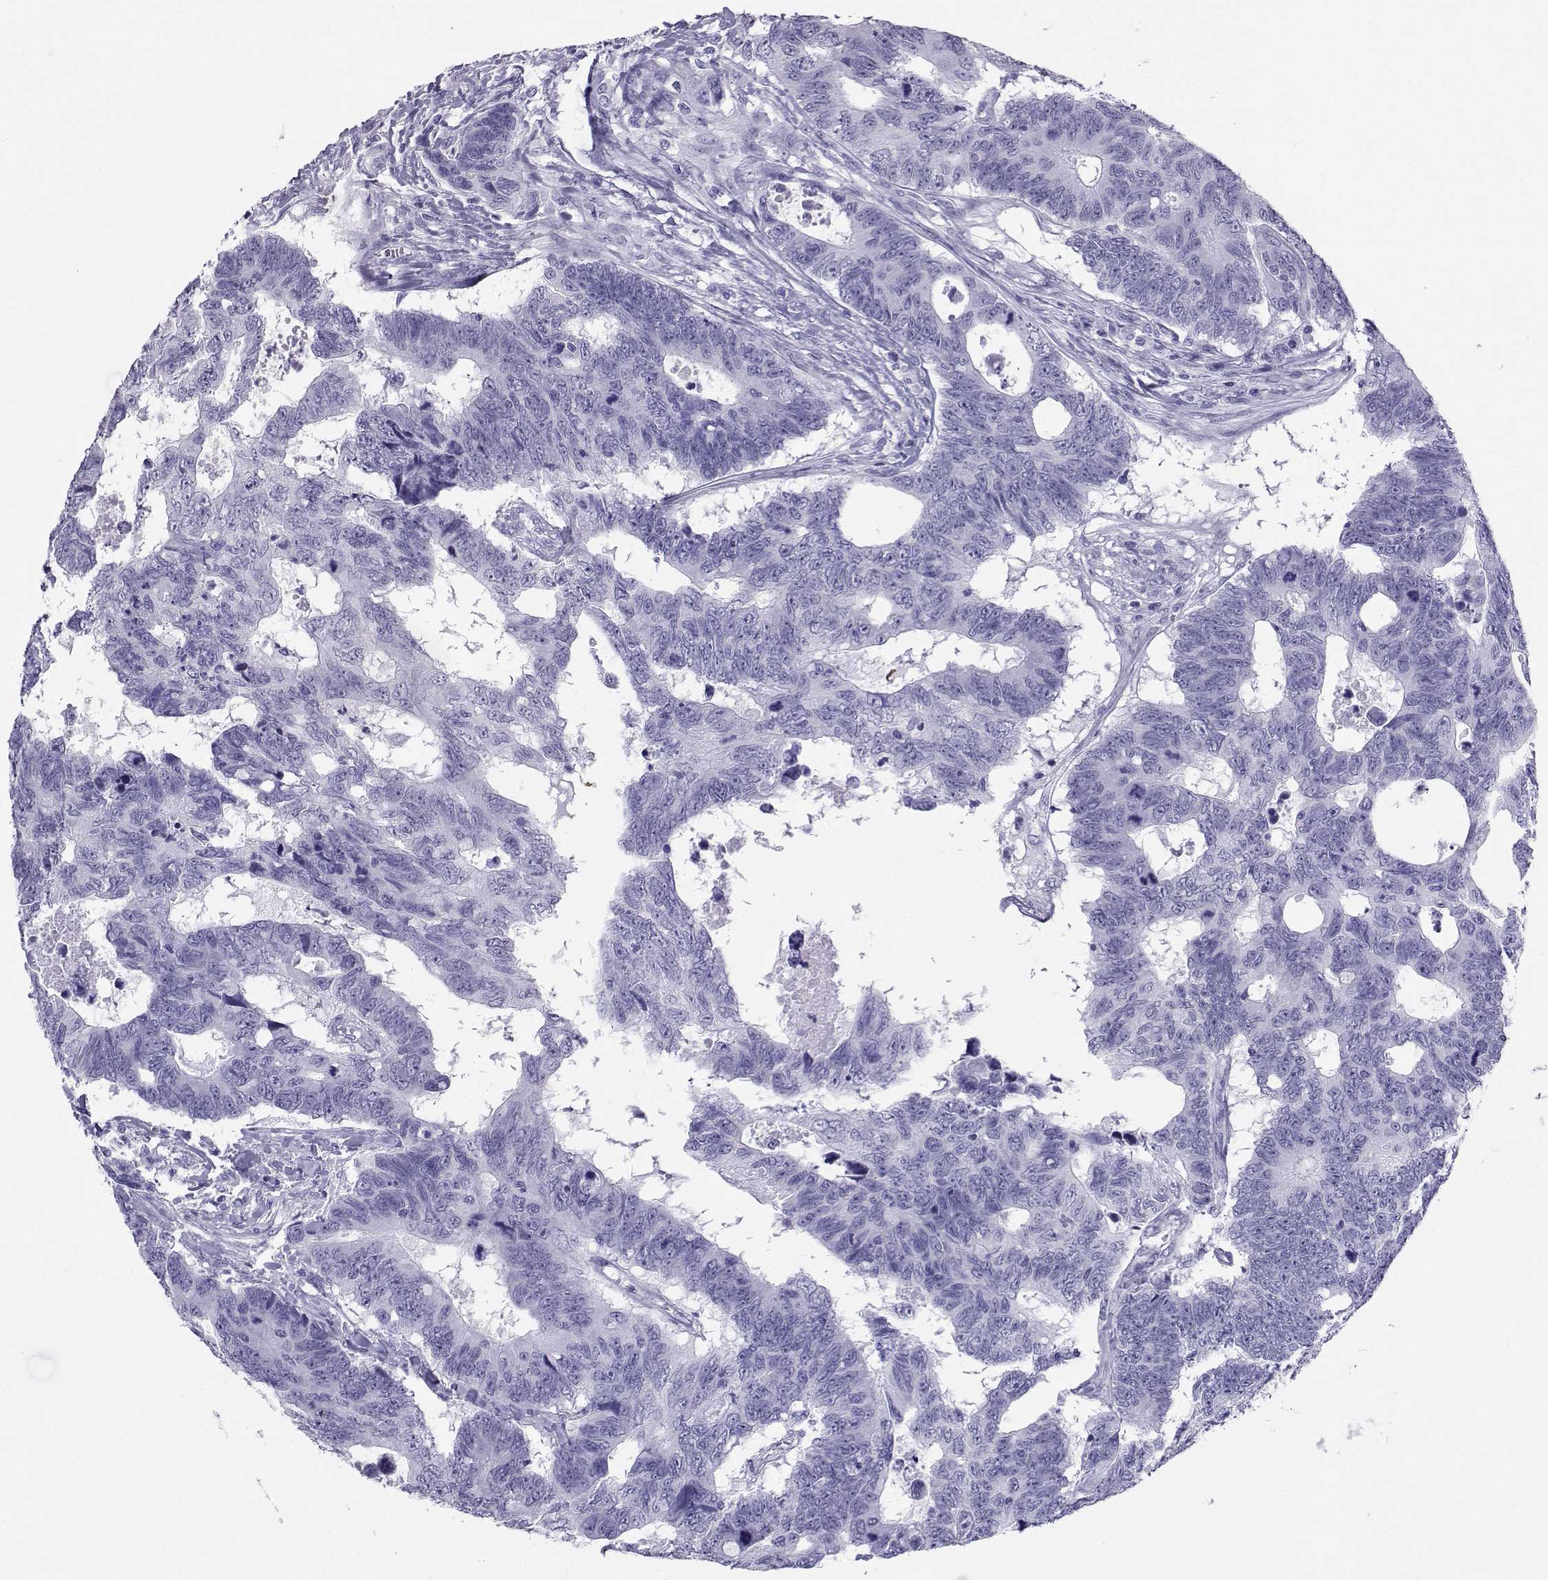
{"staining": {"intensity": "negative", "quantity": "none", "location": "none"}, "tissue": "colorectal cancer", "cell_type": "Tumor cells", "image_type": "cancer", "snomed": [{"axis": "morphology", "description": "Adenocarcinoma, NOS"}, {"axis": "topography", "description": "Colon"}], "caption": "Protein analysis of adenocarcinoma (colorectal) reveals no significant positivity in tumor cells. (Stains: DAB immunohistochemistry with hematoxylin counter stain, Microscopy: brightfield microscopy at high magnification).", "gene": "LORICRIN", "patient": {"sex": "female", "age": 77}}